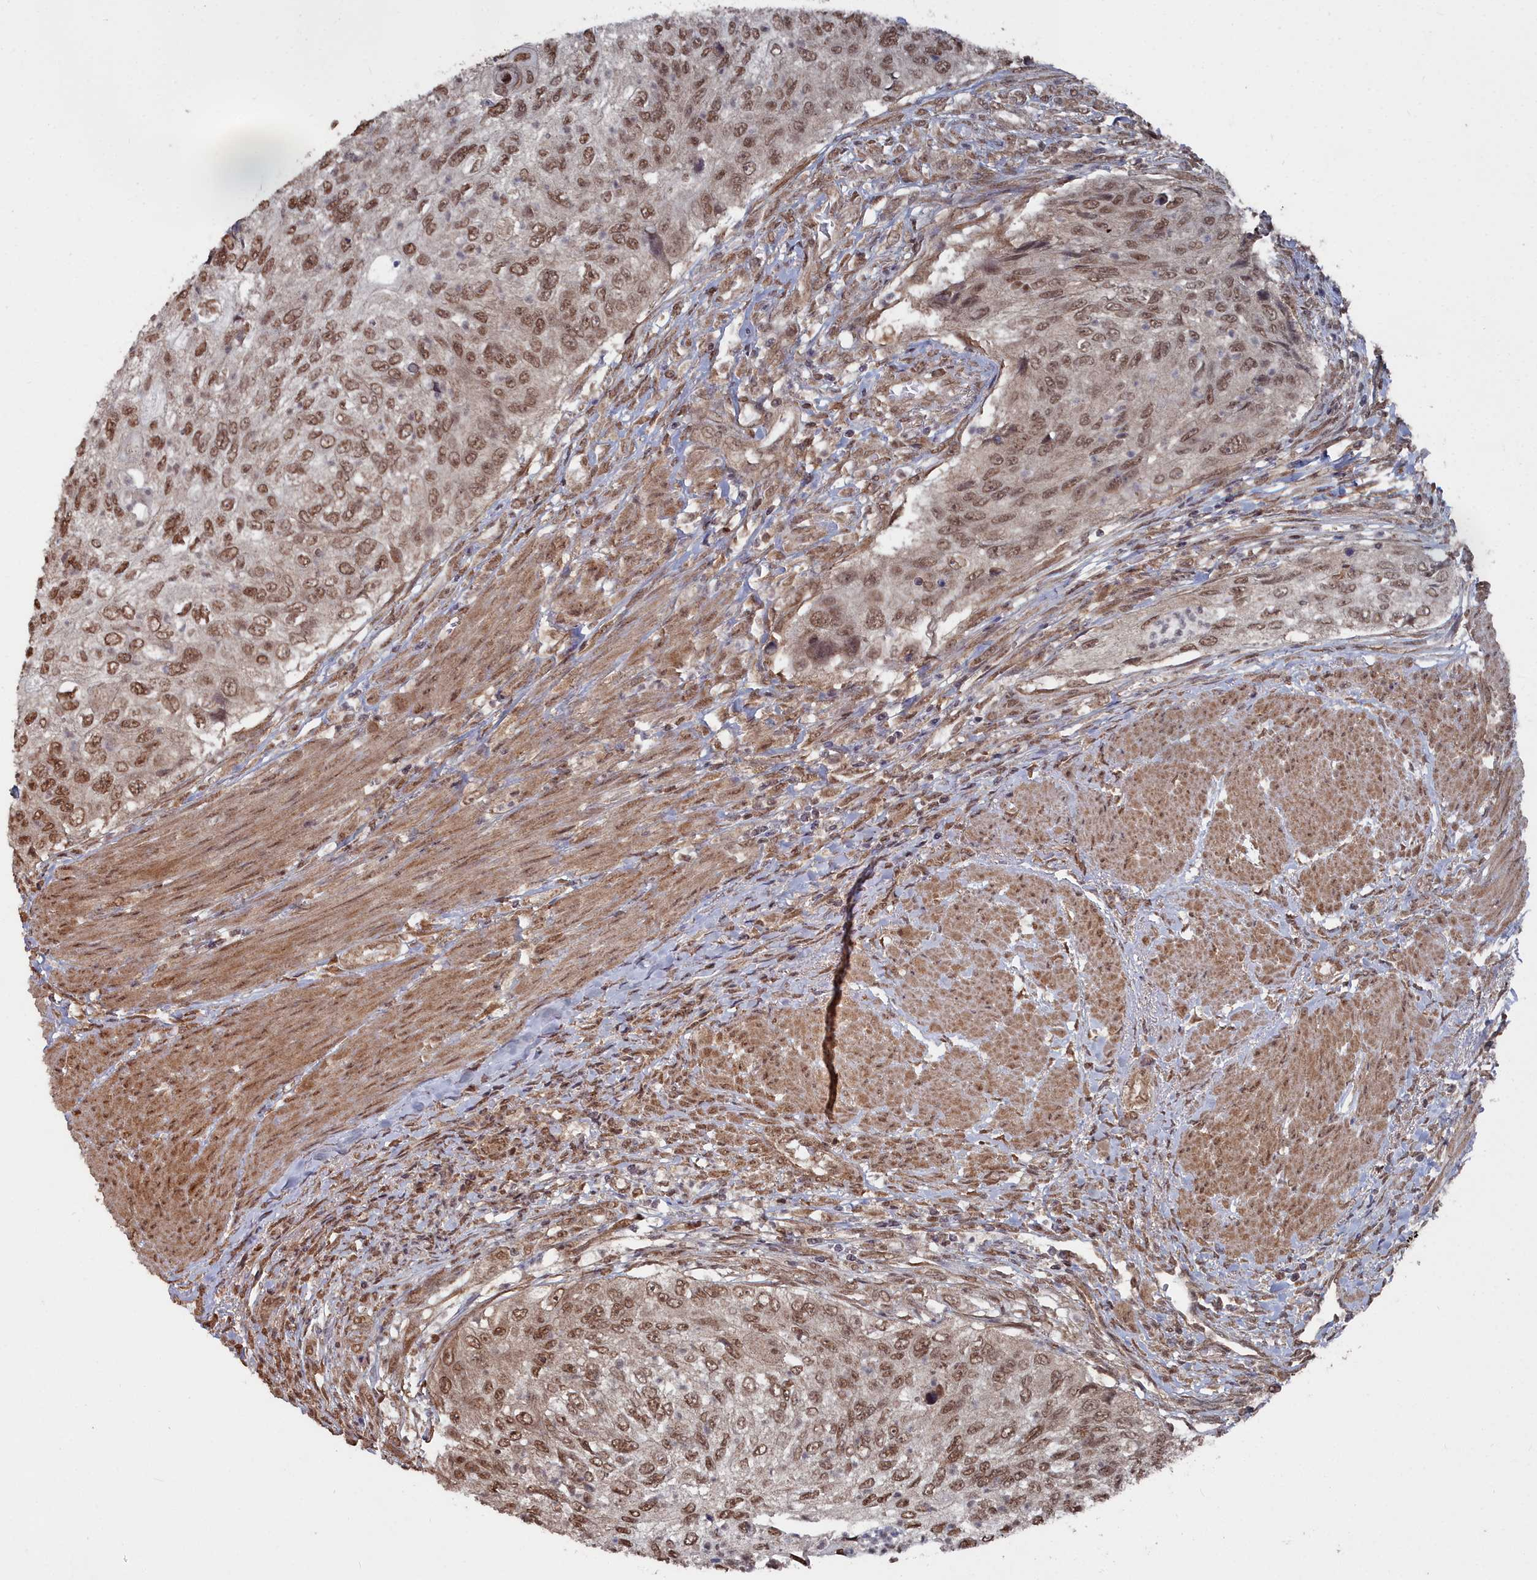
{"staining": {"intensity": "moderate", "quantity": ">75%", "location": "nuclear"}, "tissue": "urothelial cancer", "cell_type": "Tumor cells", "image_type": "cancer", "snomed": [{"axis": "morphology", "description": "Urothelial carcinoma, High grade"}, {"axis": "topography", "description": "Urinary bladder"}], "caption": "Immunohistochemical staining of urothelial cancer shows medium levels of moderate nuclear expression in approximately >75% of tumor cells.", "gene": "CCNP", "patient": {"sex": "female", "age": 60}}